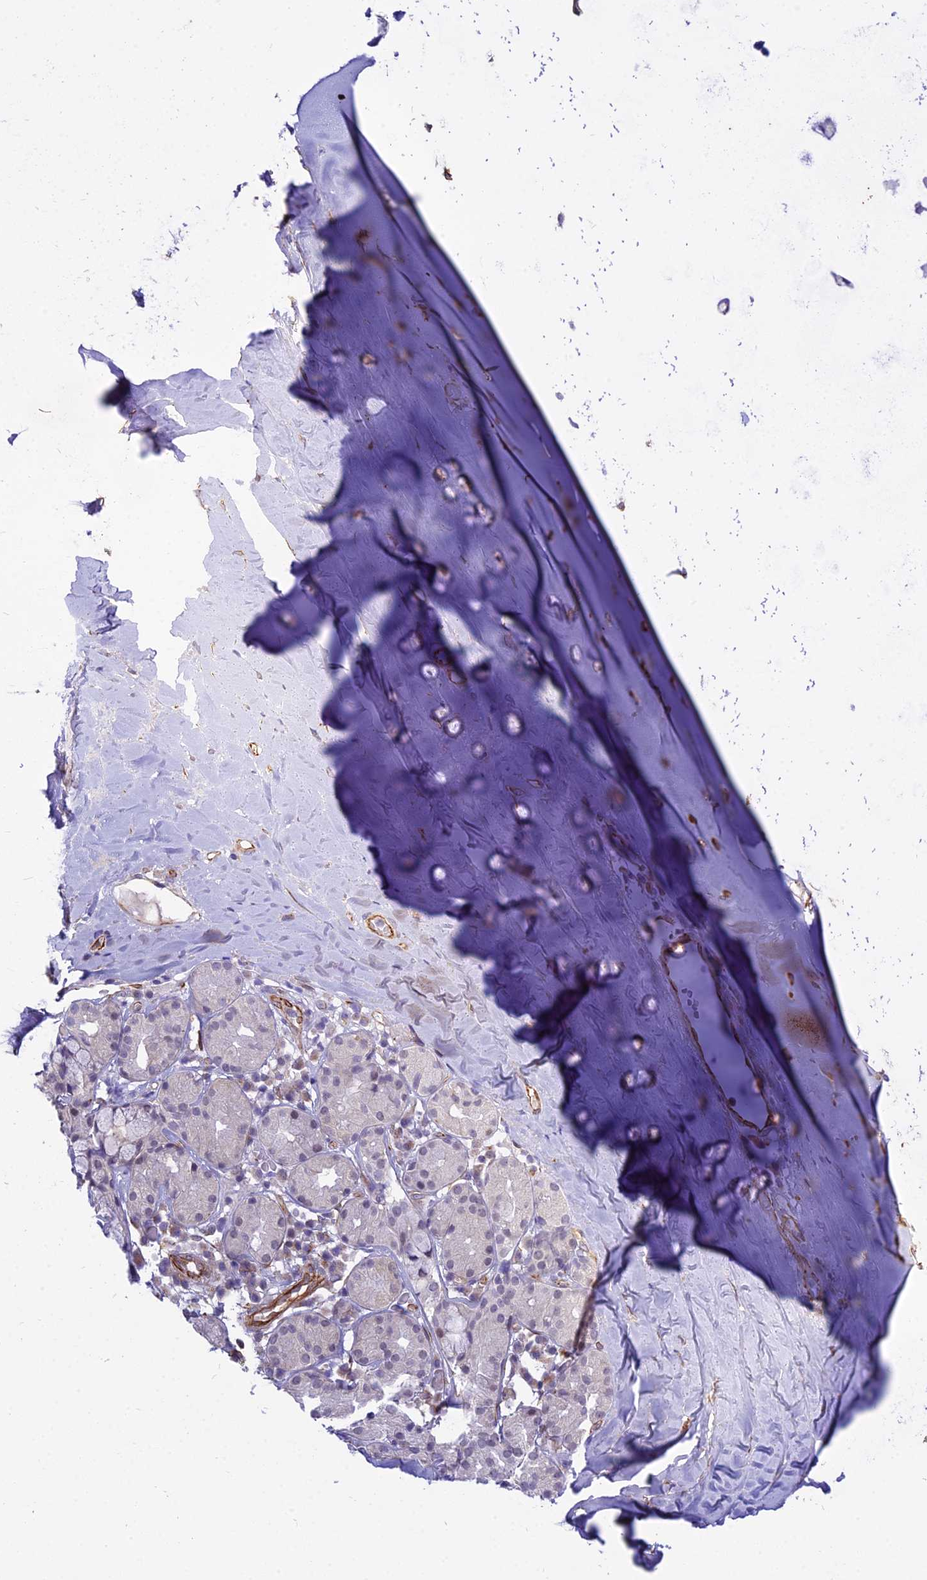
{"staining": {"intensity": "negative", "quantity": "none", "location": "none"}, "tissue": "soft tissue", "cell_type": "Chondrocytes", "image_type": "normal", "snomed": [{"axis": "morphology", "description": "Normal tissue, NOS"}, {"axis": "morphology", "description": "Basal cell carcinoma"}, {"axis": "topography", "description": "Cartilage tissue"}, {"axis": "topography", "description": "Nasopharynx"}, {"axis": "topography", "description": "Oral tissue"}], "caption": "Photomicrograph shows no protein staining in chondrocytes of unremarkable soft tissue. (IHC, brightfield microscopy, high magnification).", "gene": "SAPCD2", "patient": {"sex": "female", "age": 77}}